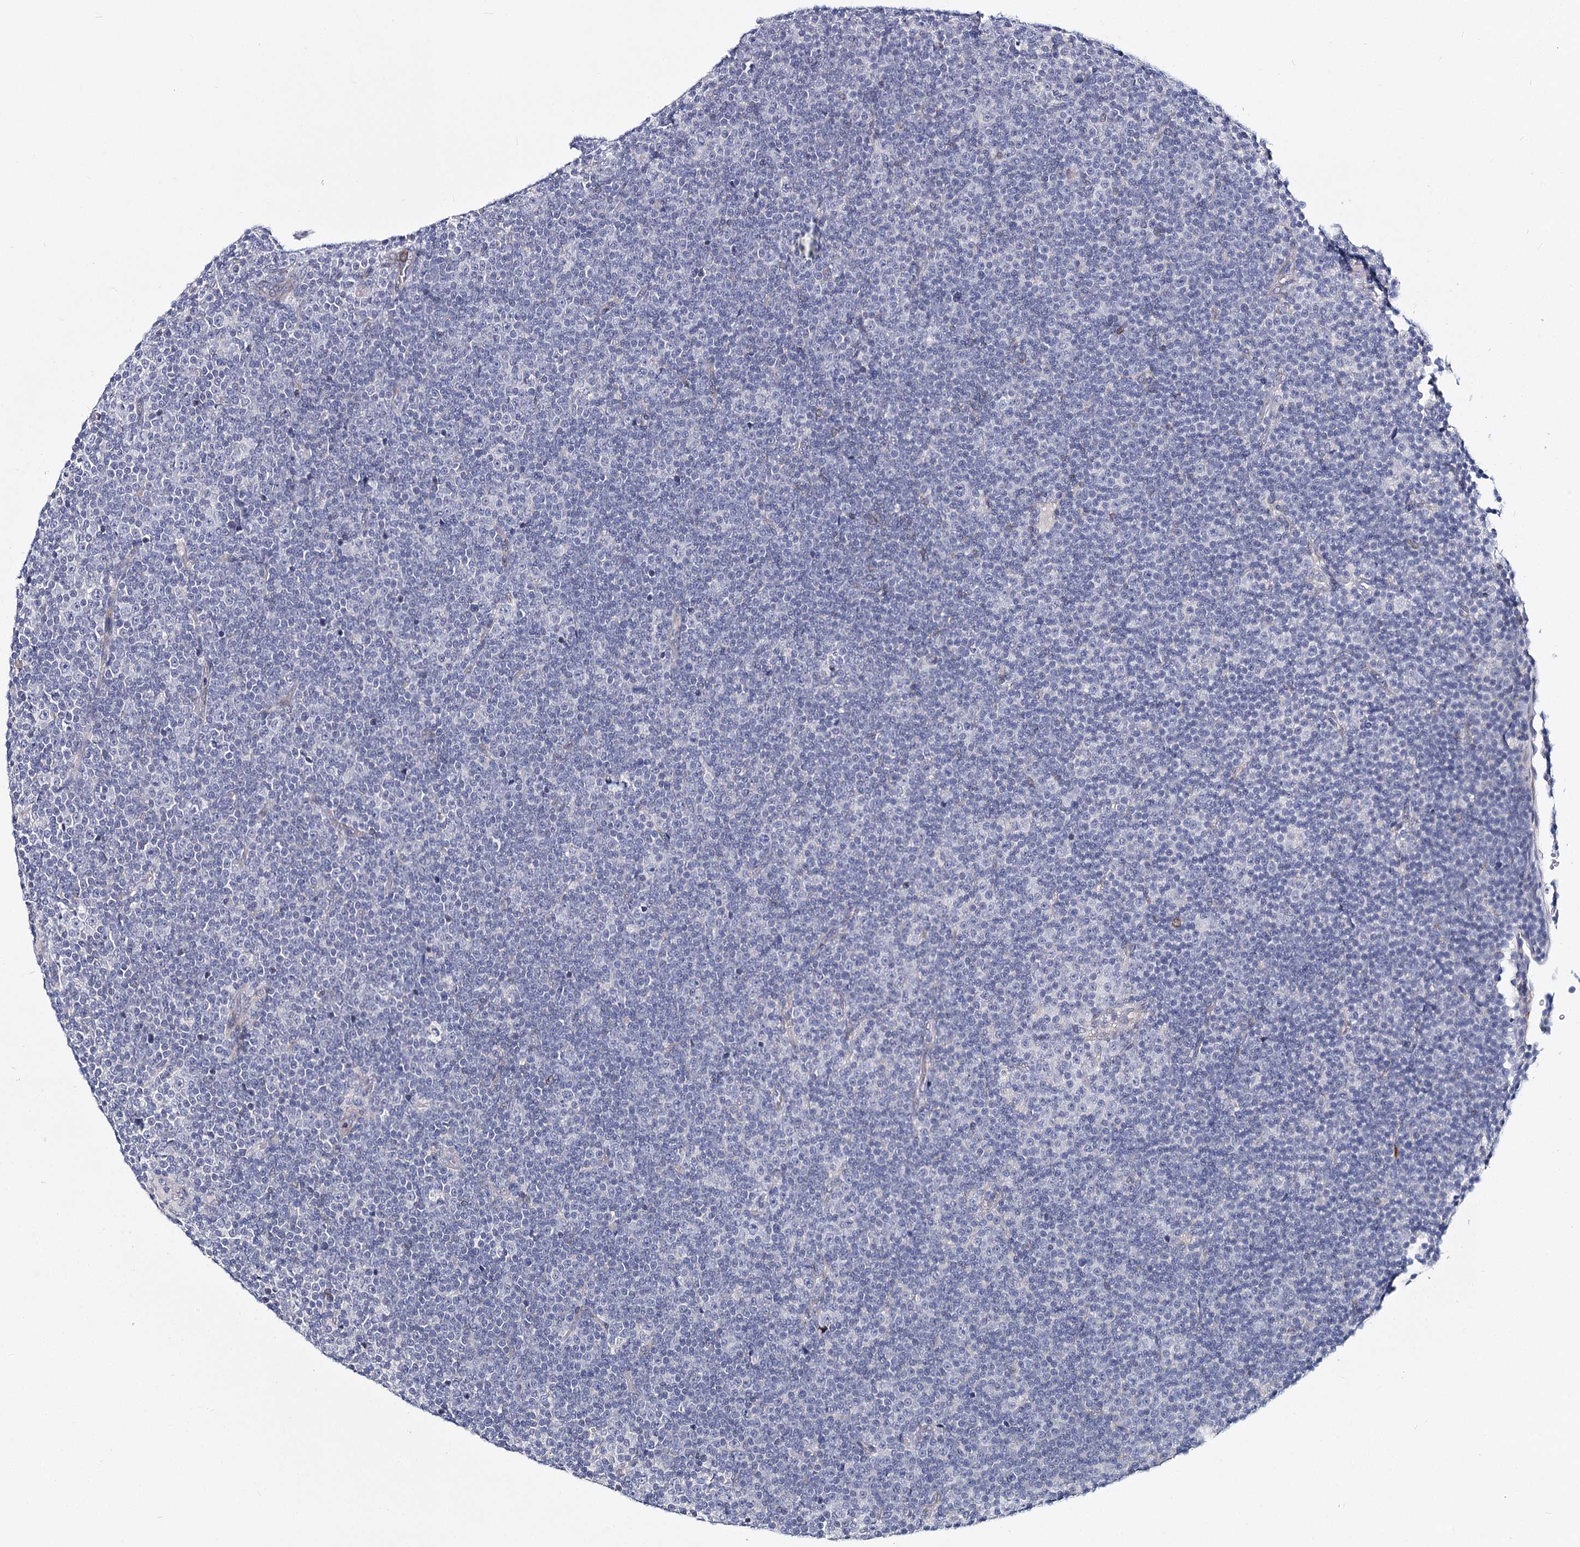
{"staining": {"intensity": "negative", "quantity": "none", "location": "none"}, "tissue": "lymphoma", "cell_type": "Tumor cells", "image_type": "cancer", "snomed": [{"axis": "morphology", "description": "Malignant lymphoma, non-Hodgkin's type, Low grade"}, {"axis": "topography", "description": "Lymph node"}], "caption": "Tumor cells are negative for protein expression in human low-grade malignant lymphoma, non-Hodgkin's type.", "gene": "TEX12", "patient": {"sex": "female", "age": 67}}